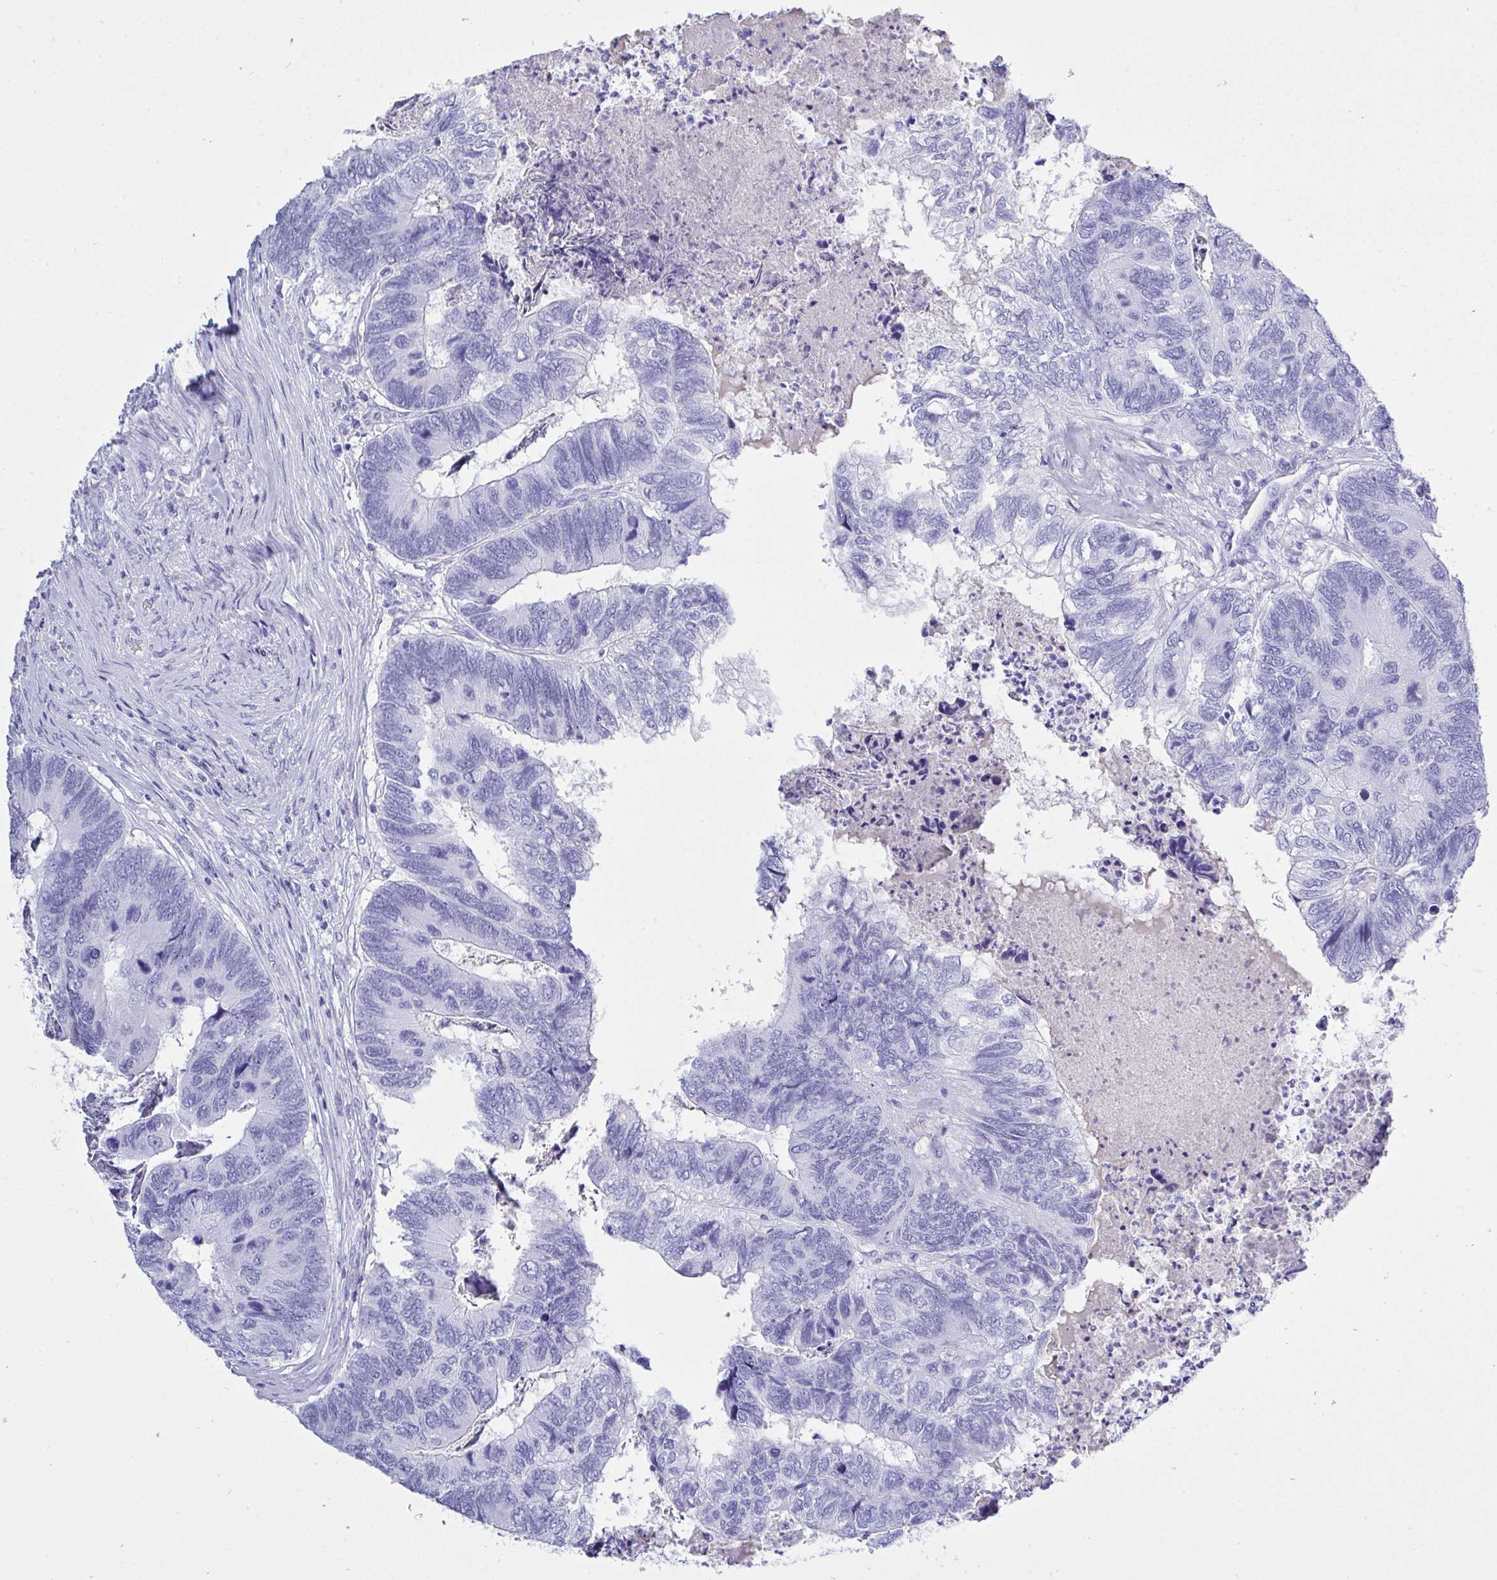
{"staining": {"intensity": "negative", "quantity": "none", "location": "none"}, "tissue": "colorectal cancer", "cell_type": "Tumor cells", "image_type": "cancer", "snomed": [{"axis": "morphology", "description": "Adenocarcinoma, NOS"}, {"axis": "topography", "description": "Colon"}], "caption": "This micrograph is of colorectal cancer stained with immunohistochemistry (IHC) to label a protein in brown with the nuclei are counter-stained blue. There is no expression in tumor cells.", "gene": "AKR1D1", "patient": {"sex": "female", "age": 67}}